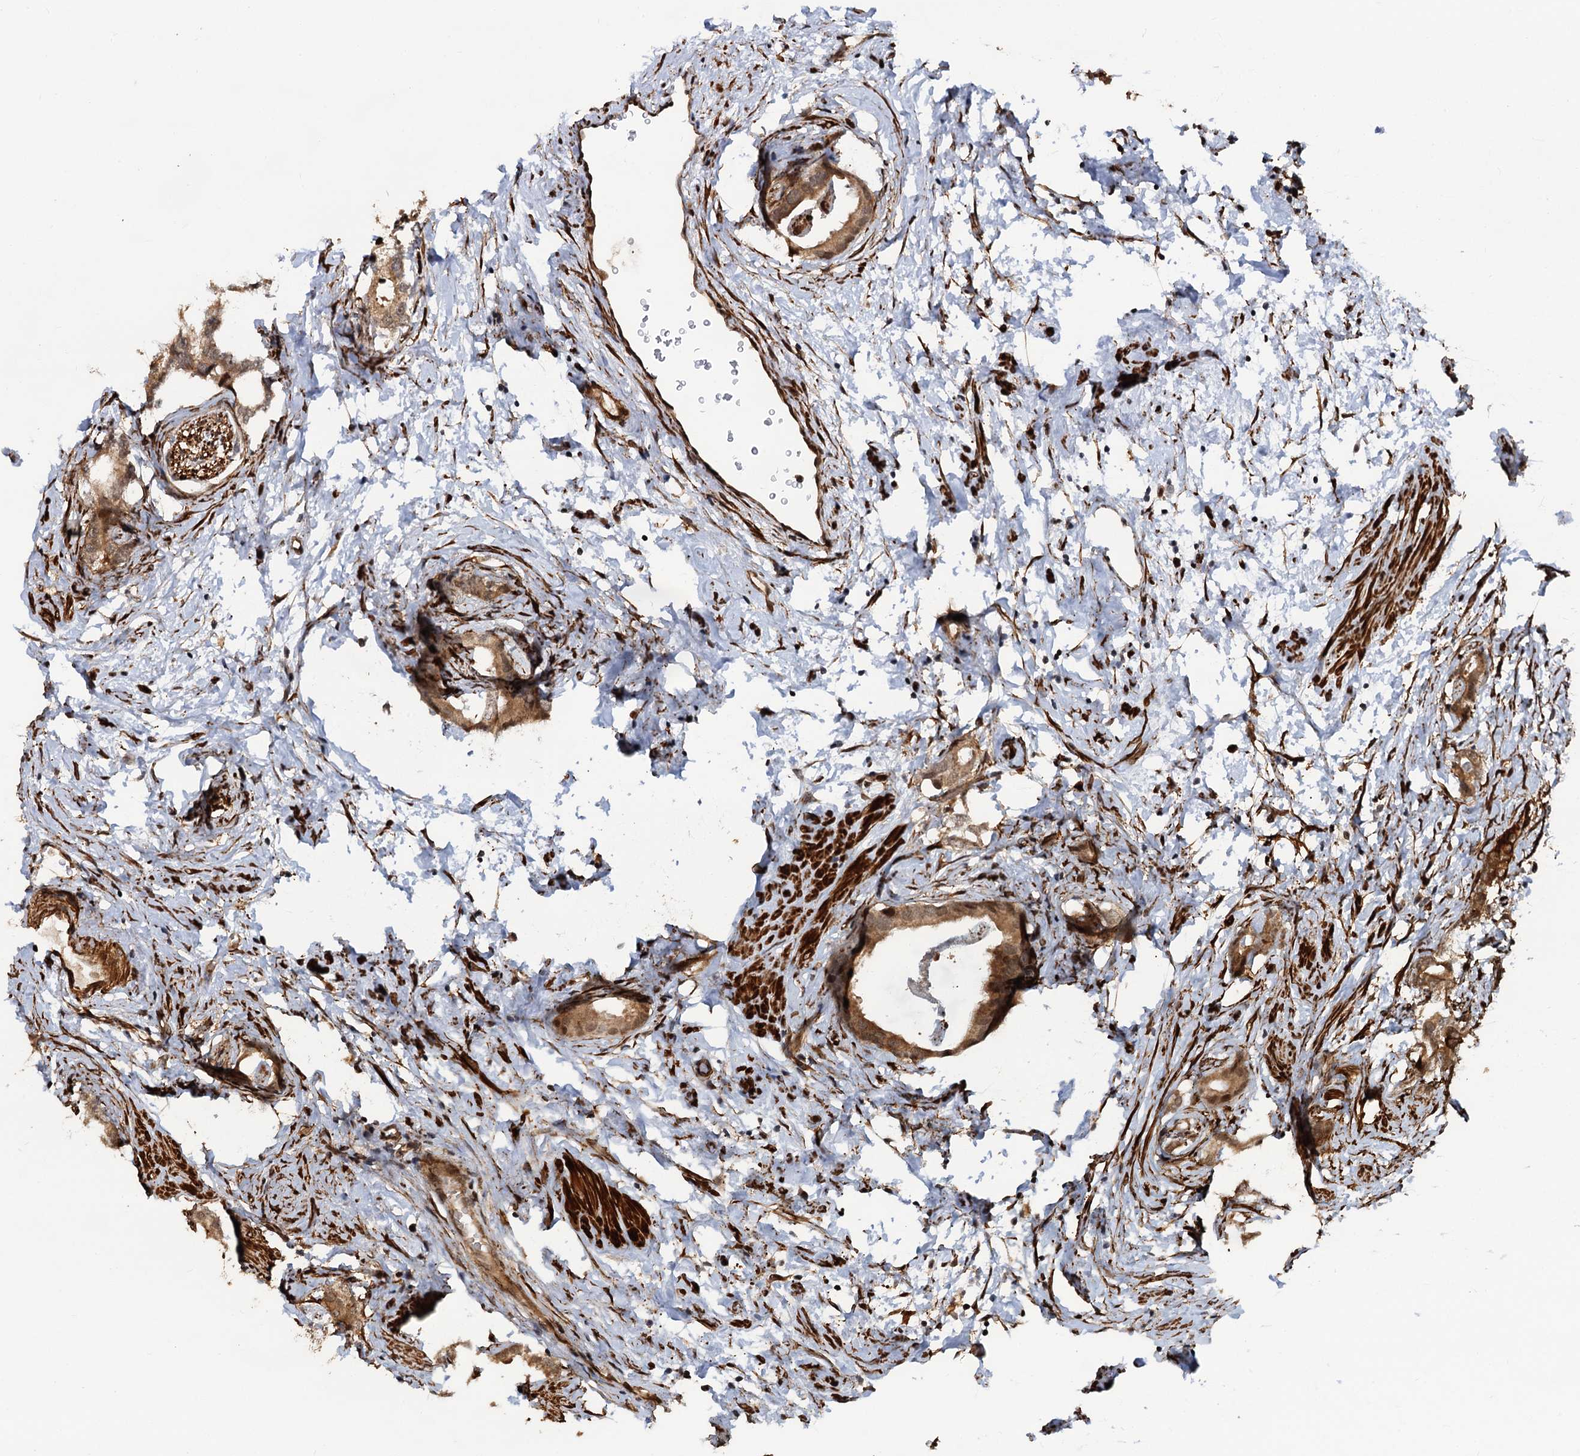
{"staining": {"intensity": "moderate", "quantity": ">75%", "location": "cytoplasmic/membranous,nuclear"}, "tissue": "prostate cancer", "cell_type": "Tumor cells", "image_type": "cancer", "snomed": [{"axis": "morphology", "description": "Adenocarcinoma, Low grade"}, {"axis": "topography", "description": "Prostate"}], "caption": "This micrograph shows immunohistochemistry staining of human low-grade adenocarcinoma (prostate), with medium moderate cytoplasmic/membranous and nuclear positivity in approximately >75% of tumor cells.", "gene": "SNRNP25", "patient": {"sex": "male", "age": 63}}